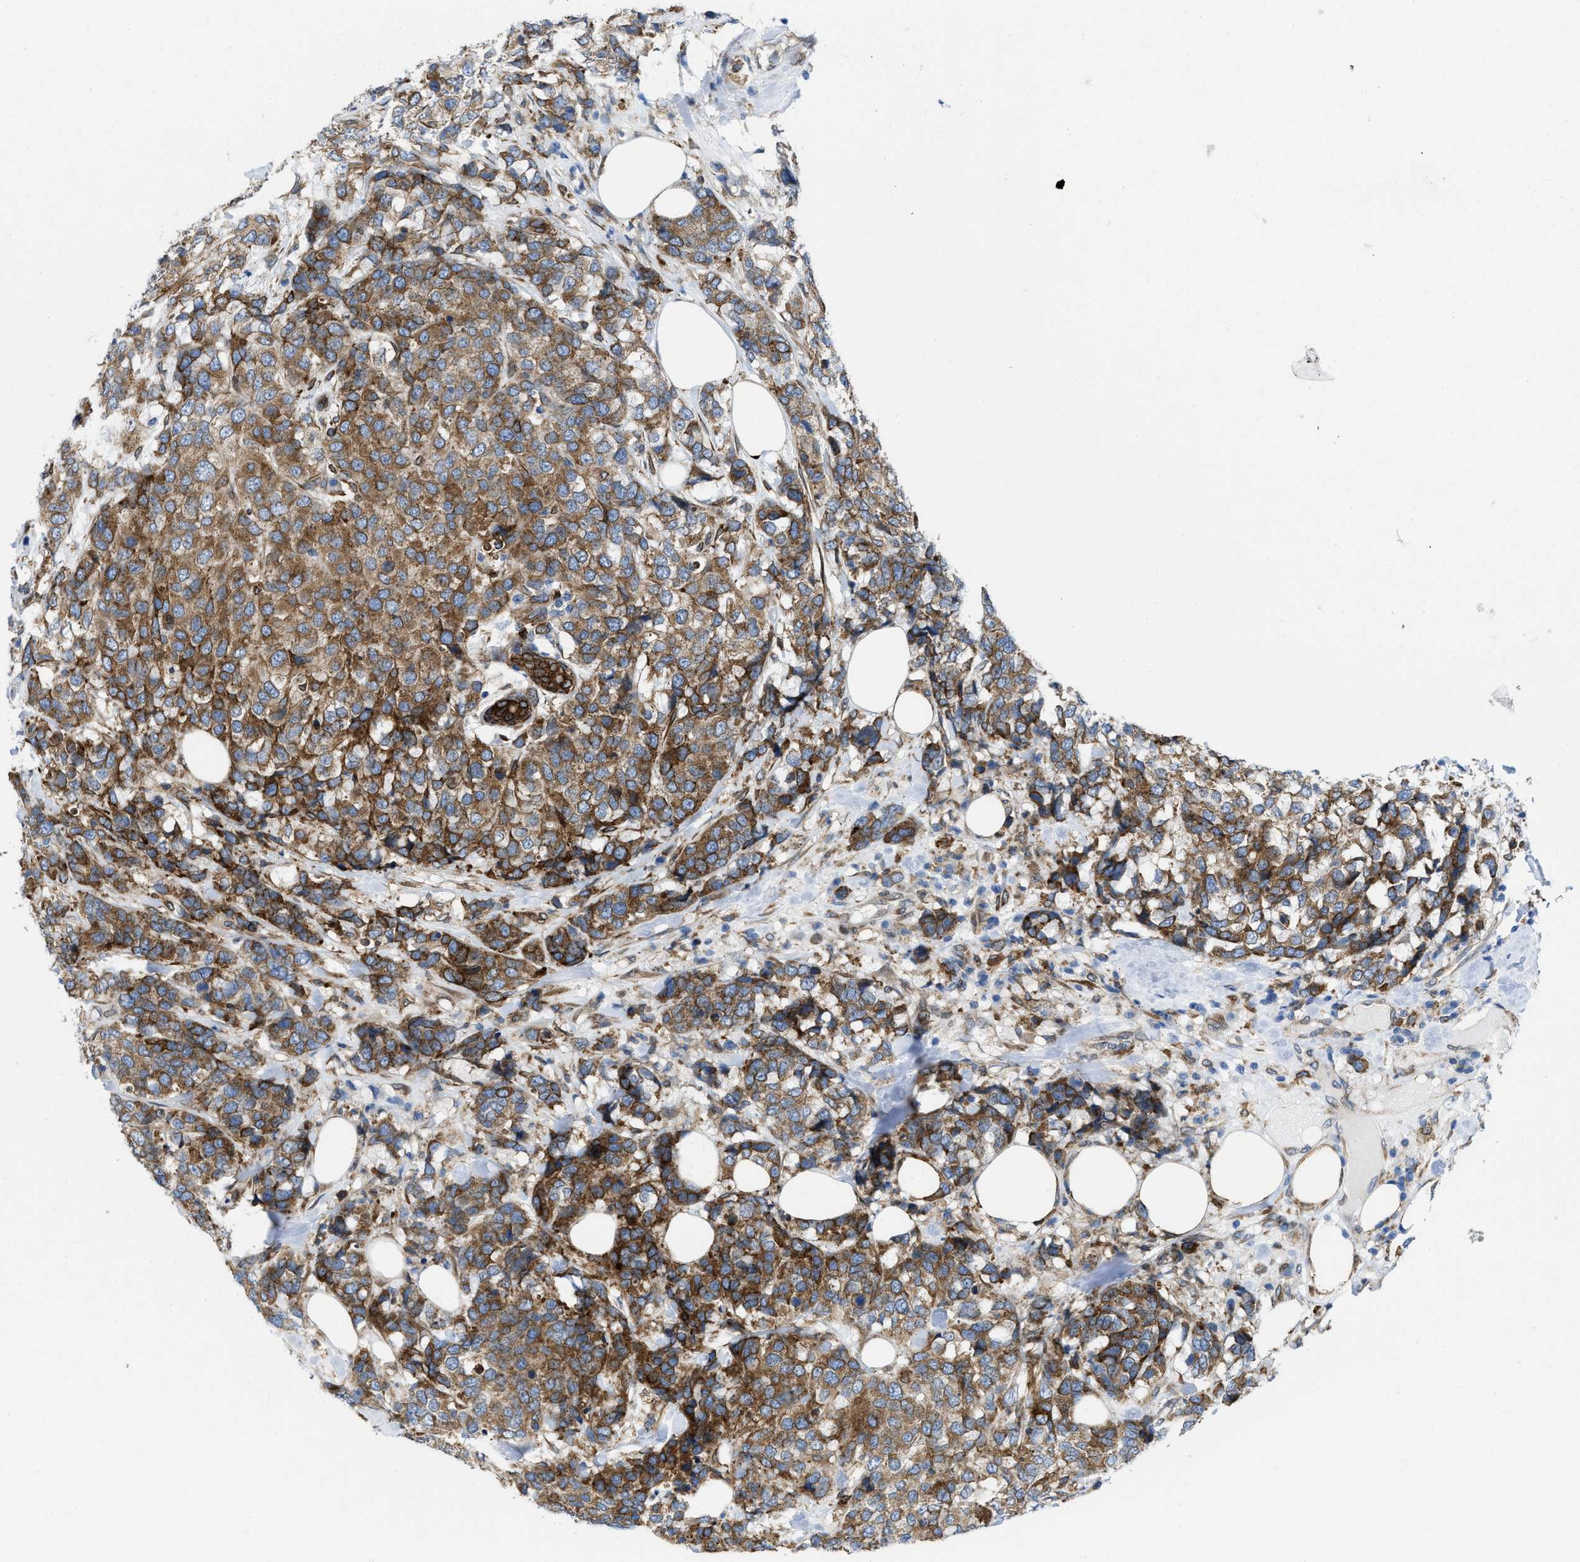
{"staining": {"intensity": "moderate", "quantity": ">75%", "location": "cytoplasmic/membranous"}, "tissue": "breast cancer", "cell_type": "Tumor cells", "image_type": "cancer", "snomed": [{"axis": "morphology", "description": "Lobular carcinoma"}, {"axis": "topography", "description": "Breast"}], "caption": "Breast cancer (lobular carcinoma) tissue shows moderate cytoplasmic/membranous staining in about >75% of tumor cells, visualized by immunohistochemistry.", "gene": "ERLIN2", "patient": {"sex": "female", "age": 59}}